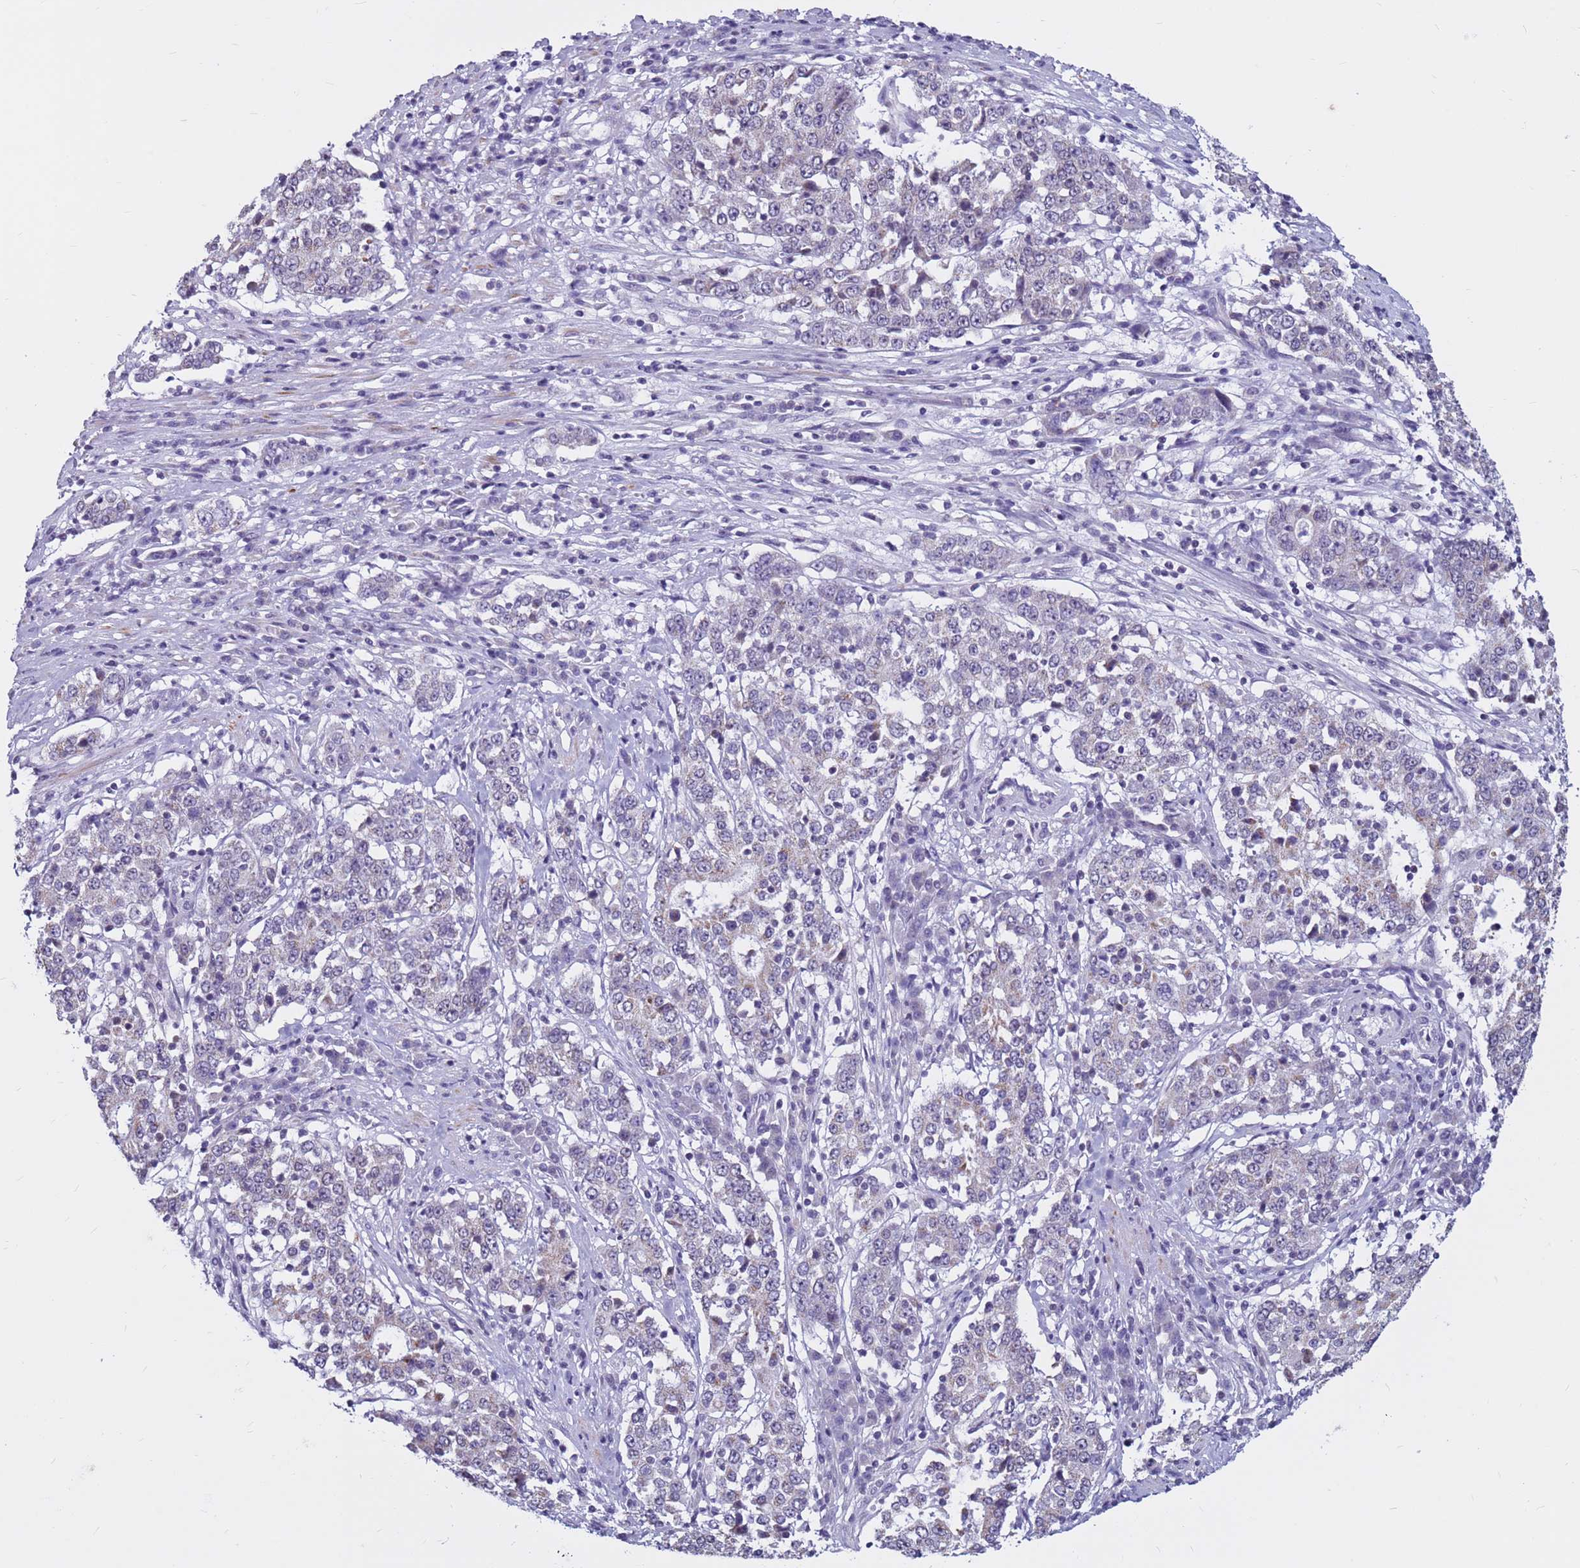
{"staining": {"intensity": "negative", "quantity": "none", "location": "none"}, "tissue": "stomach cancer", "cell_type": "Tumor cells", "image_type": "cancer", "snomed": [{"axis": "morphology", "description": "Adenocarcinoma, NOS"}, {"axis": "topography", "description": "Stomach"}], "caption": "The image displays no significant positivity in tumor cells of stomach cancer.", "gene": "CDK2AP2", "patient": {"sex": "male", "age": 59}}